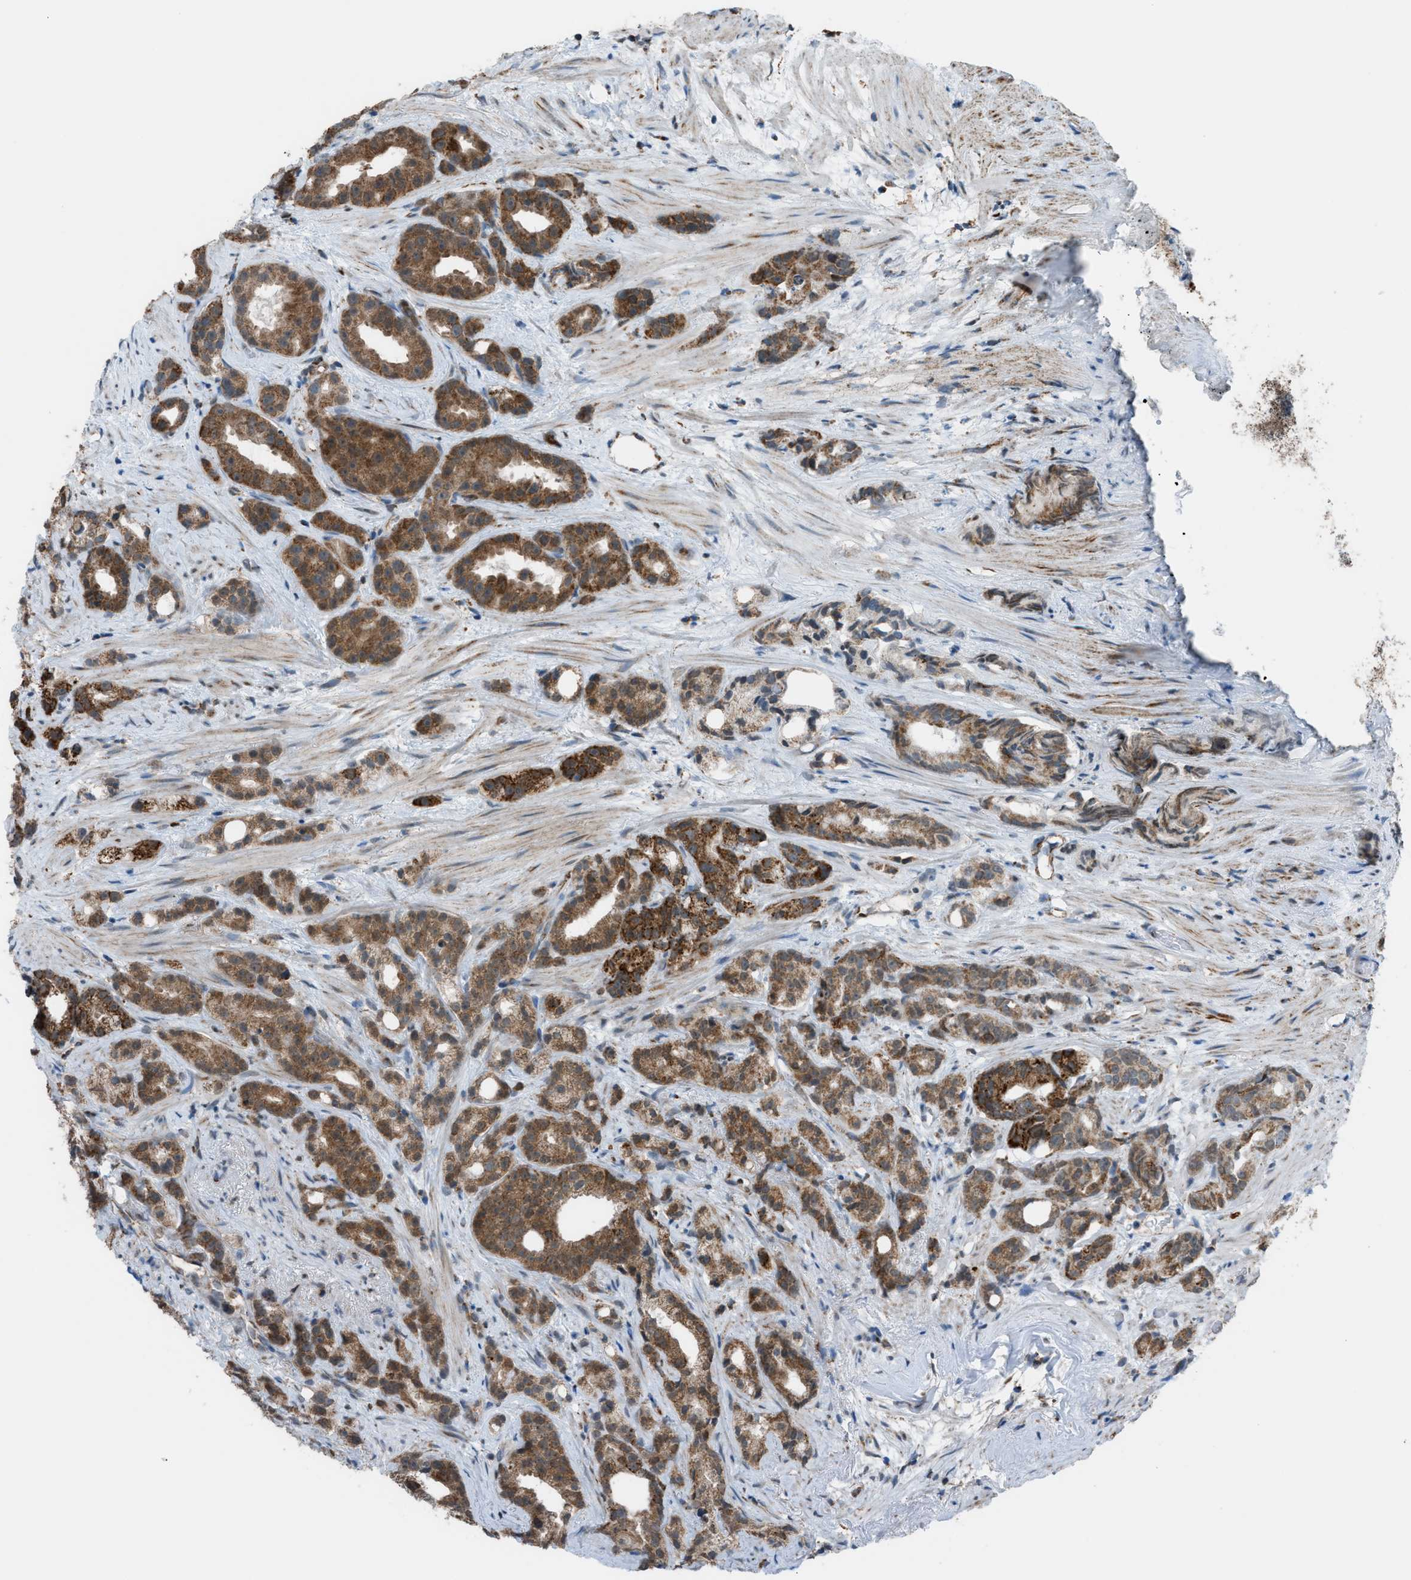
{"staining": {"intensity": "strong", "quantity": ">75%", "location": "cytoplasmic/membranous"}, "tissue": "prostate cancer", "cell_type": "Tumor cells", "image_type": "cancer", "snomed": [{"axis": "morphology", "description": "Adenocarcinoma, Low grade"}, {"axis": "topography", "description": "Prostate"}], "caption": "This micrograph displays prostate cancer stained with immunohistochemistry (IHC) to label a protein in brown. The cytoplasmic/membranous of tumor cells show strong positivity for the protein. Nuclei are counter-stained blue.", "gene": "SRM", "patient": {"sex": "male", "age": 89}}